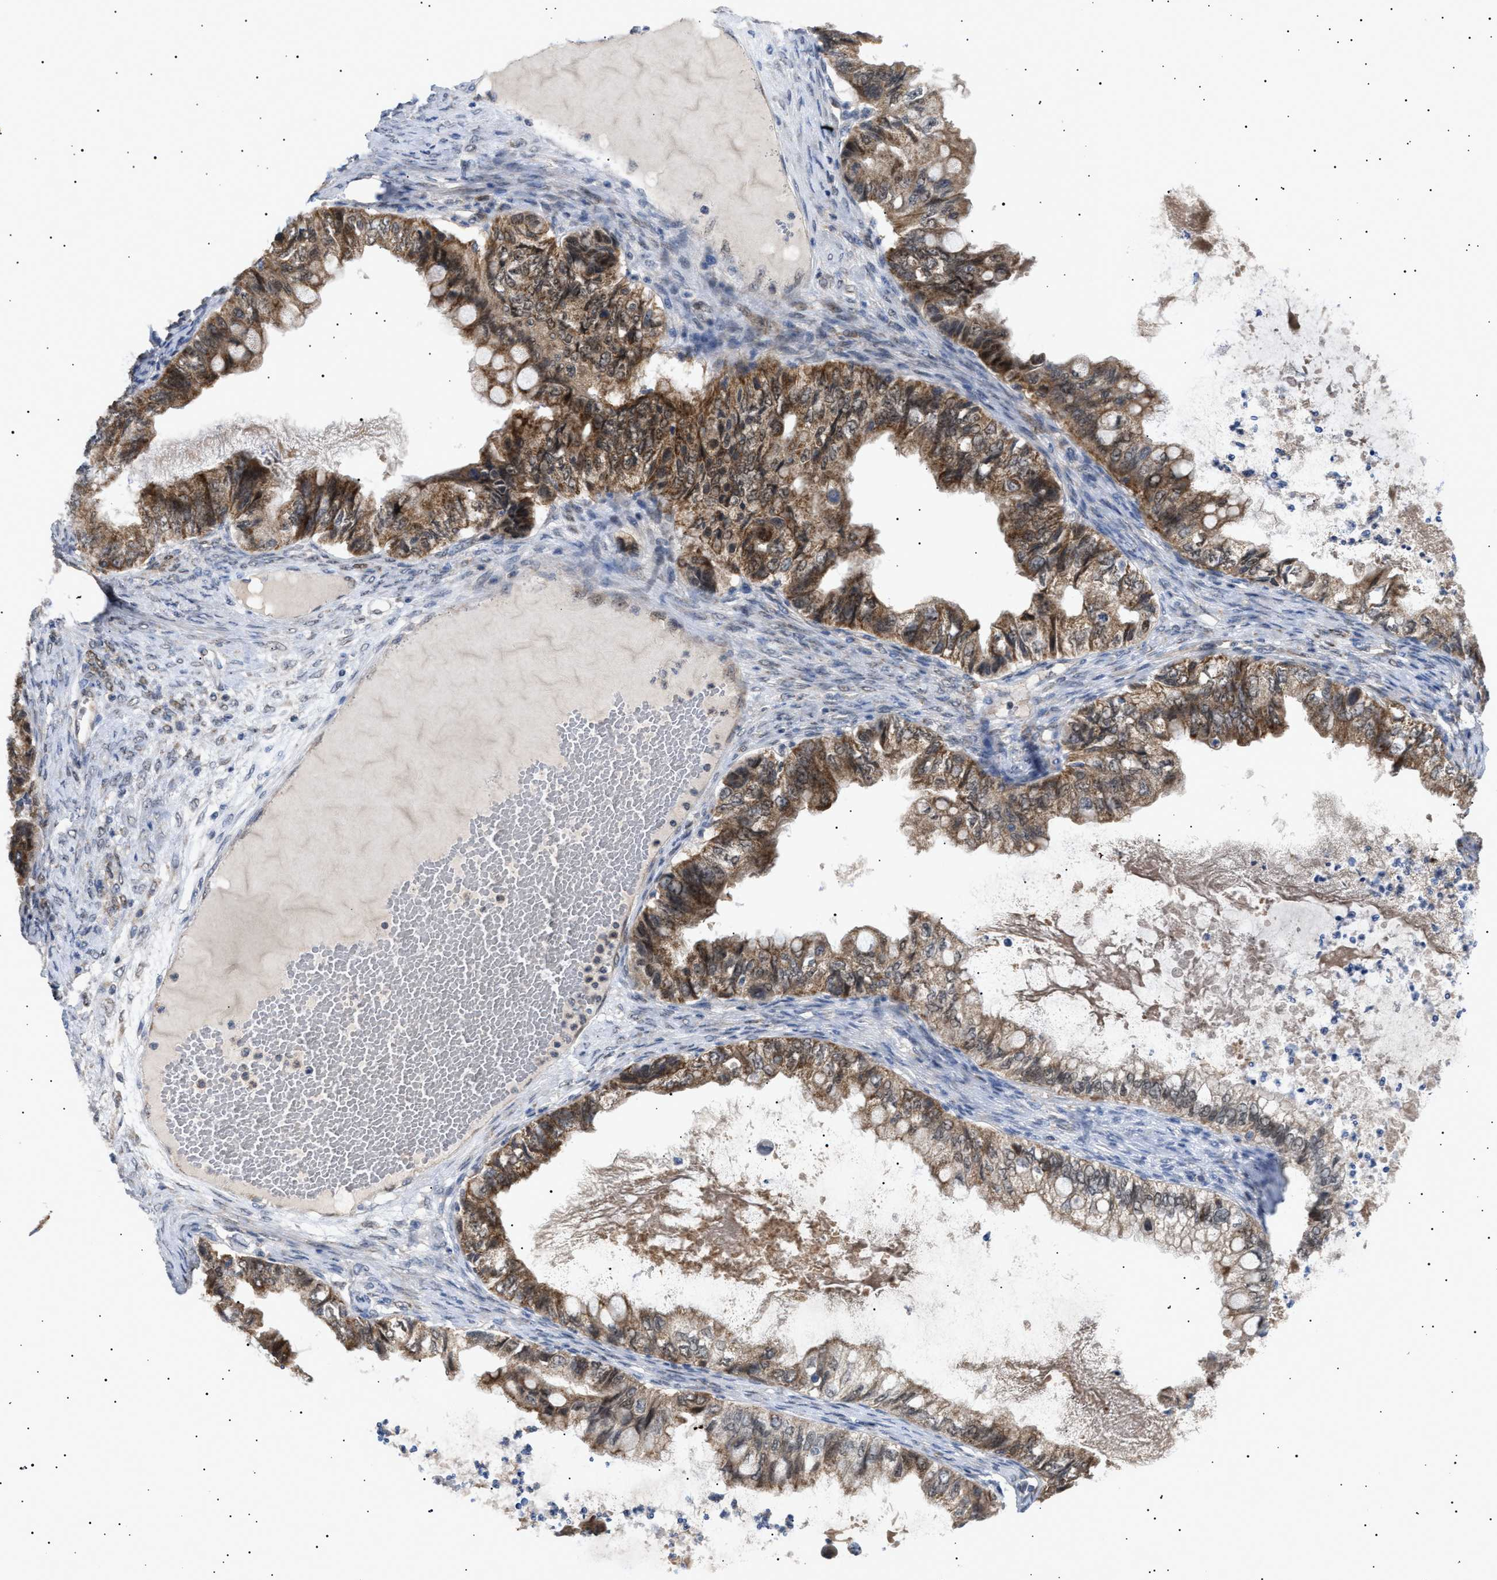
{"staining": {"intensity": "moderate", "quantity": ">75%", "location": "cytoplasmic/membranous"}, "tissue": "ovarian cancer", "cell_type": "Tumor cells", "image_type": "cancer", "snomed": [{"axis": "morphology", "description": "Cystadenocarcinoma, mucinous, NOS"}, {"axis": "topography", "description": "Ovary"}], "caption": "A brown stain labels moderate cytoplasmic/membranous positivity of a protein in human ovarian mucinous cystadenocarcinoma tumor cells.", "gene": "SIRT5", "patient": {"sex": "female", "age": 80}}